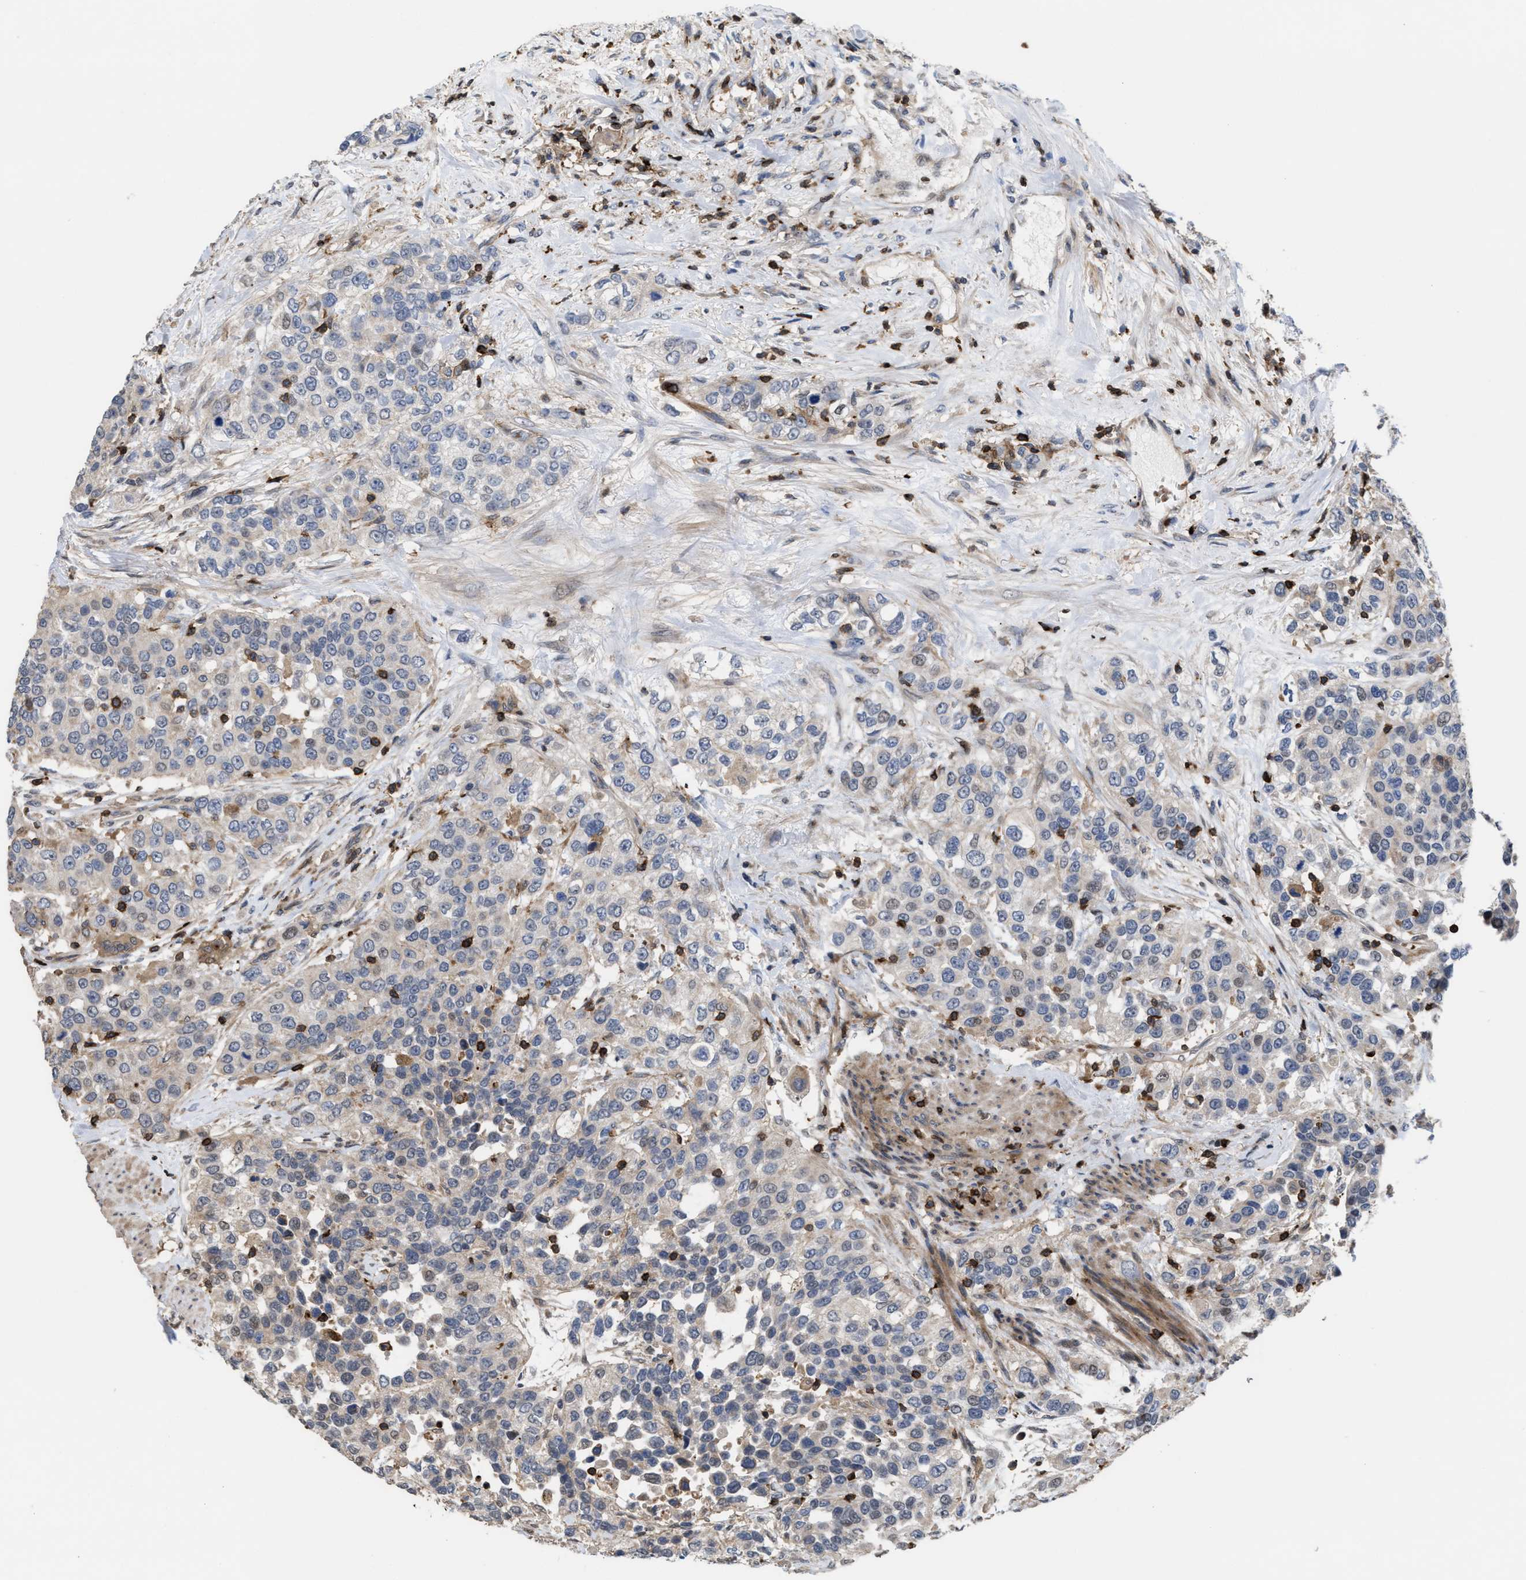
{"staining": {"intensity": "negative", "quantity": "none", "location": "none"}, "tissue": "urothelial cancer", "cell_type": "Tumor cells", "image_type": "cancer", "snomed": [{"axis": "morphology", "description": "Urothelial carcinoma, High grade"}, {"axis": "topography", "description": "Urinary bladder"}], "caption": "Tumor cells are negative for brown protein staining in urothelial cancer.", "gene": "PTPRE", "patient": {"sex": "female", "age": 80}}